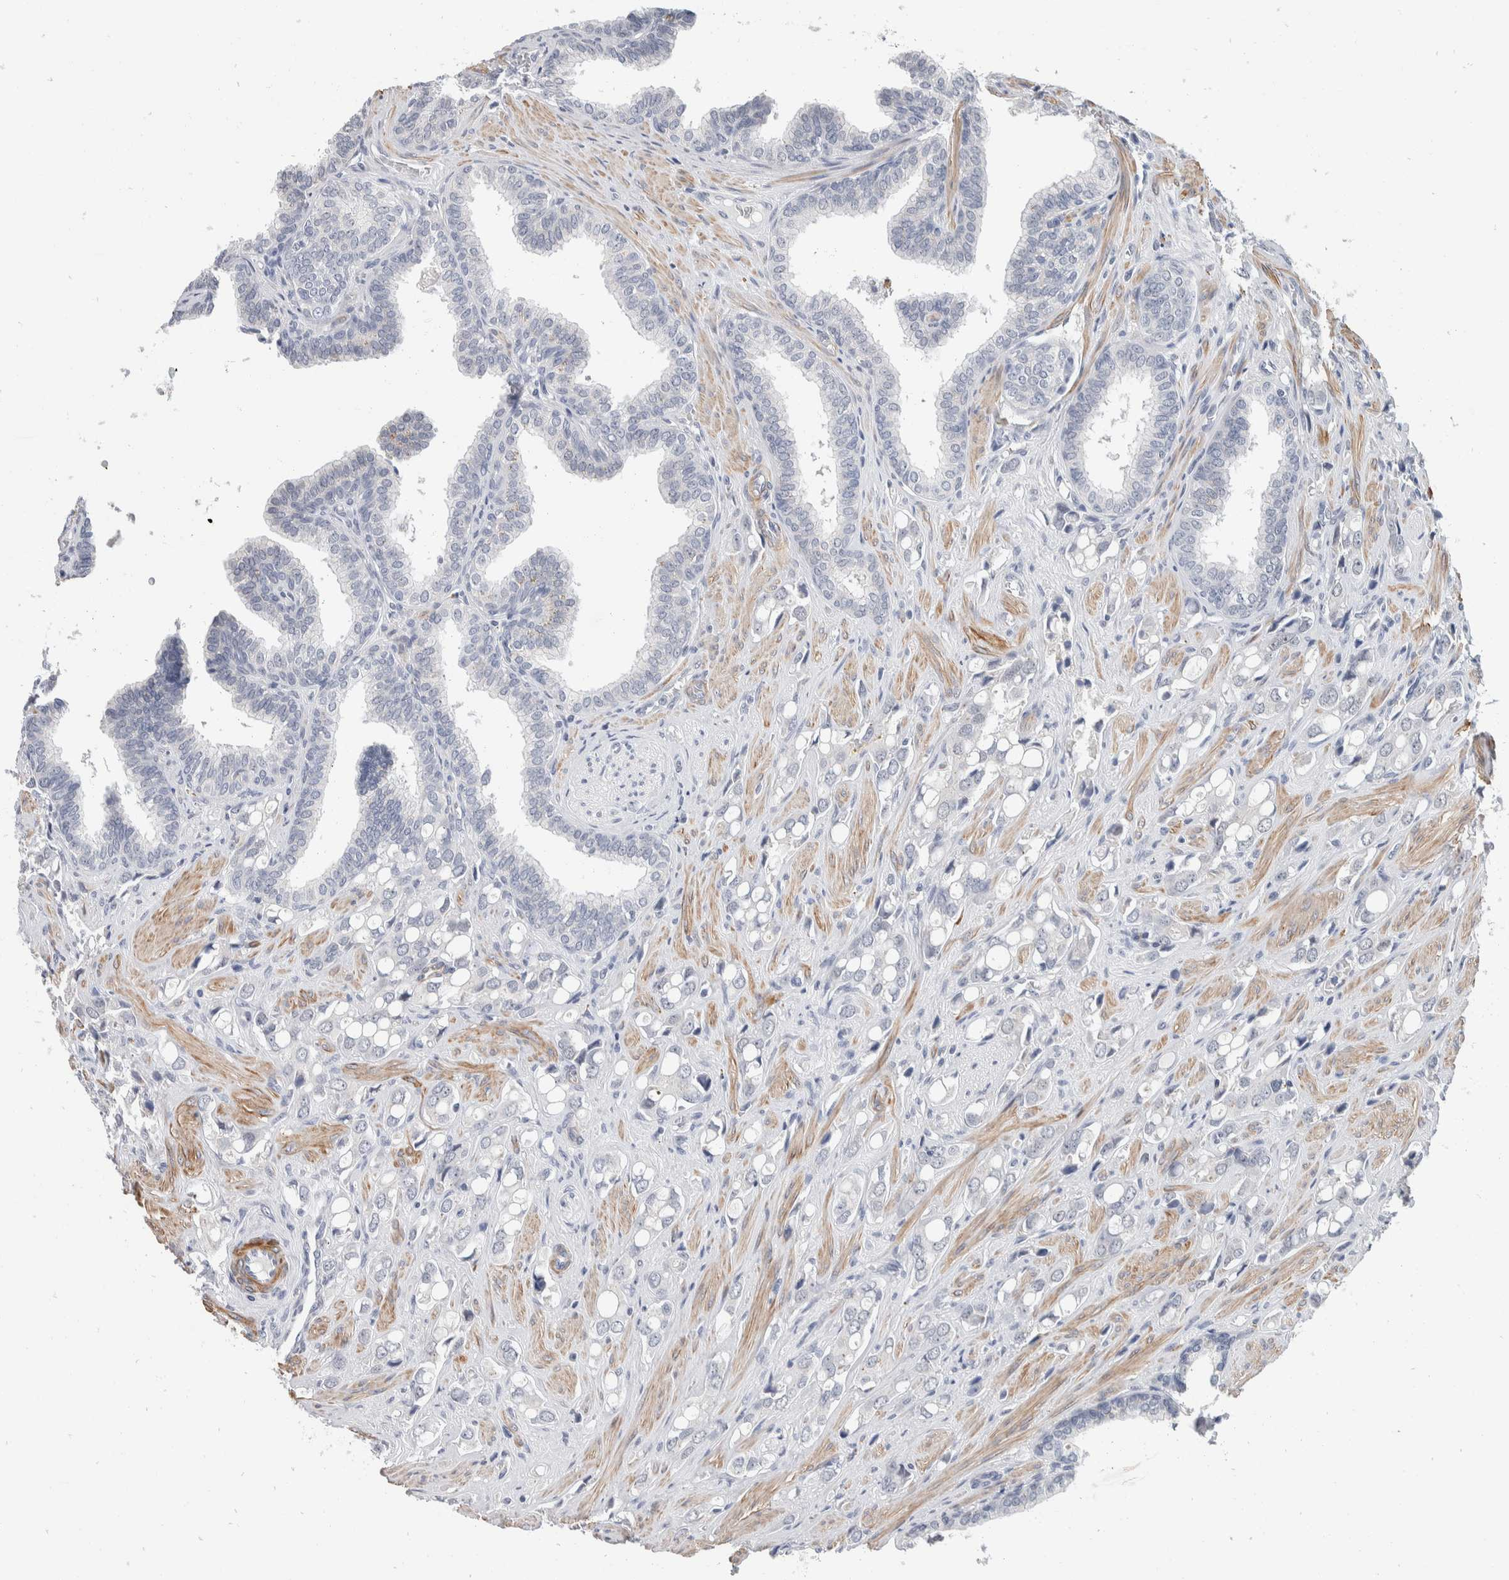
{"staining": {"intensity": "moderate", "quantity": "25%-75%", "location": "cytoplasmic/membranous"}, "tissue": "prostate cancer", "cell_type": "Tumor cells", "image_type": "cancer", "snomed": [{"axis": "morphology", "description": "Adenocarcinoma, High grade"}, {"axis": "topography", "description": "Prostate"}], "caption": "Immunohistochemical staining of human prostate adenocarcinoma (high-grade) demonstrates medium levels of moderate cytoplasmic/membranous expression in about 25%-75% of tumor cells.", "gene": "CATSPERD", "patient": {"sex": "male", "age": 52}}